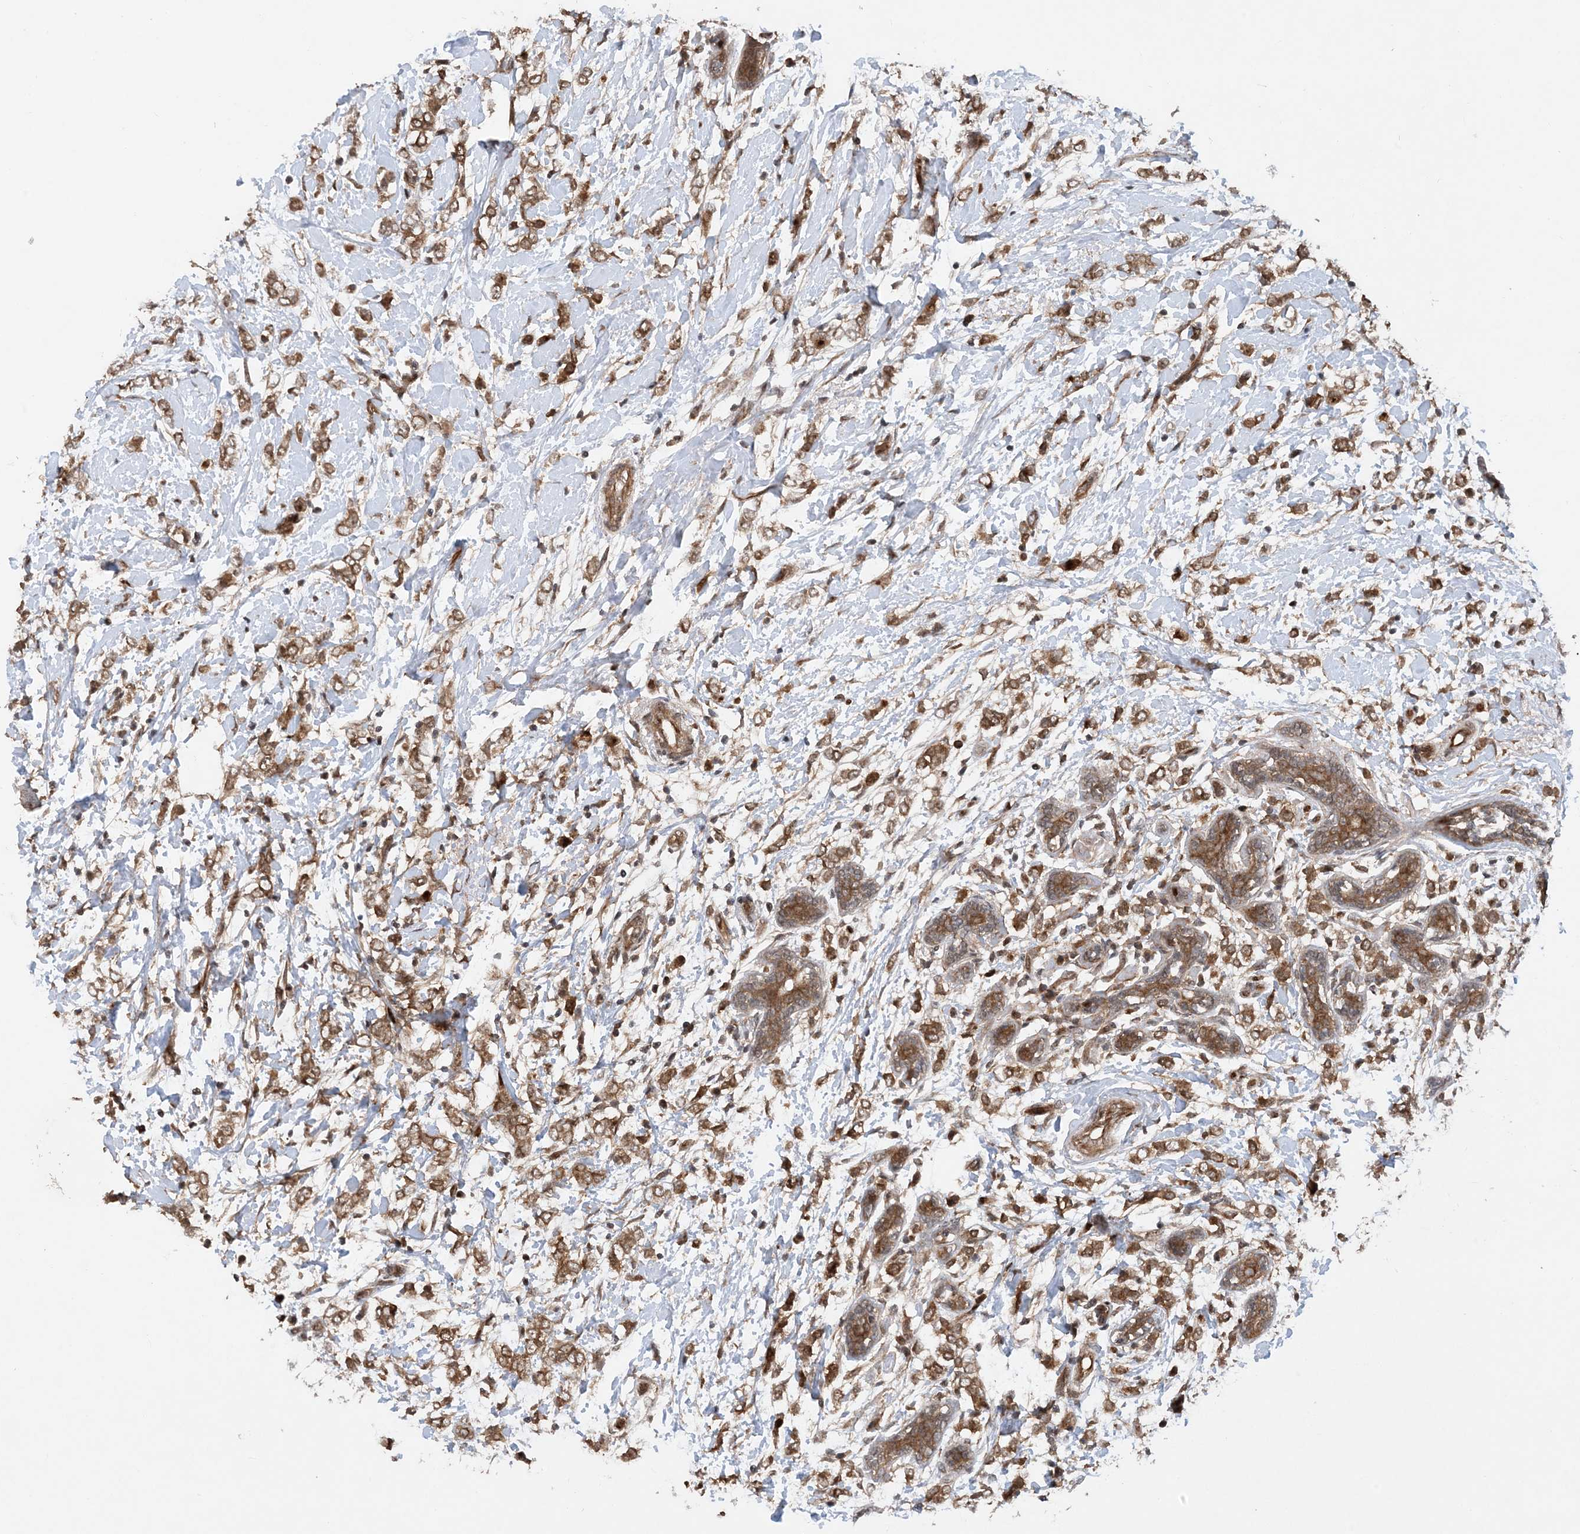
{"staining": {"intensity": "moderate", "quantity": ">75%", "location": "cytoplasmic/membranous"}, "tissue": "breast cancer", "cell_type": "Tumor cells", "image_type": "cancer", "snomed": [{"axis": "morphology", "description": "Normal tissue, NOS"}, {"axis": "morphology", "description": "Lobular carcinoma"}, {"axis": "topography", "description": "Breast"}], "caption": "High-power microscopy captured an immunohistochemistry histopathology image of breast cancer (lobular carcinoma), revealing moderate cytoplasmic/membranous positivity in approximately >75% of tumor cells.", "gene": "HEMK1", "patient": {"sex": "female", "age": 47}}